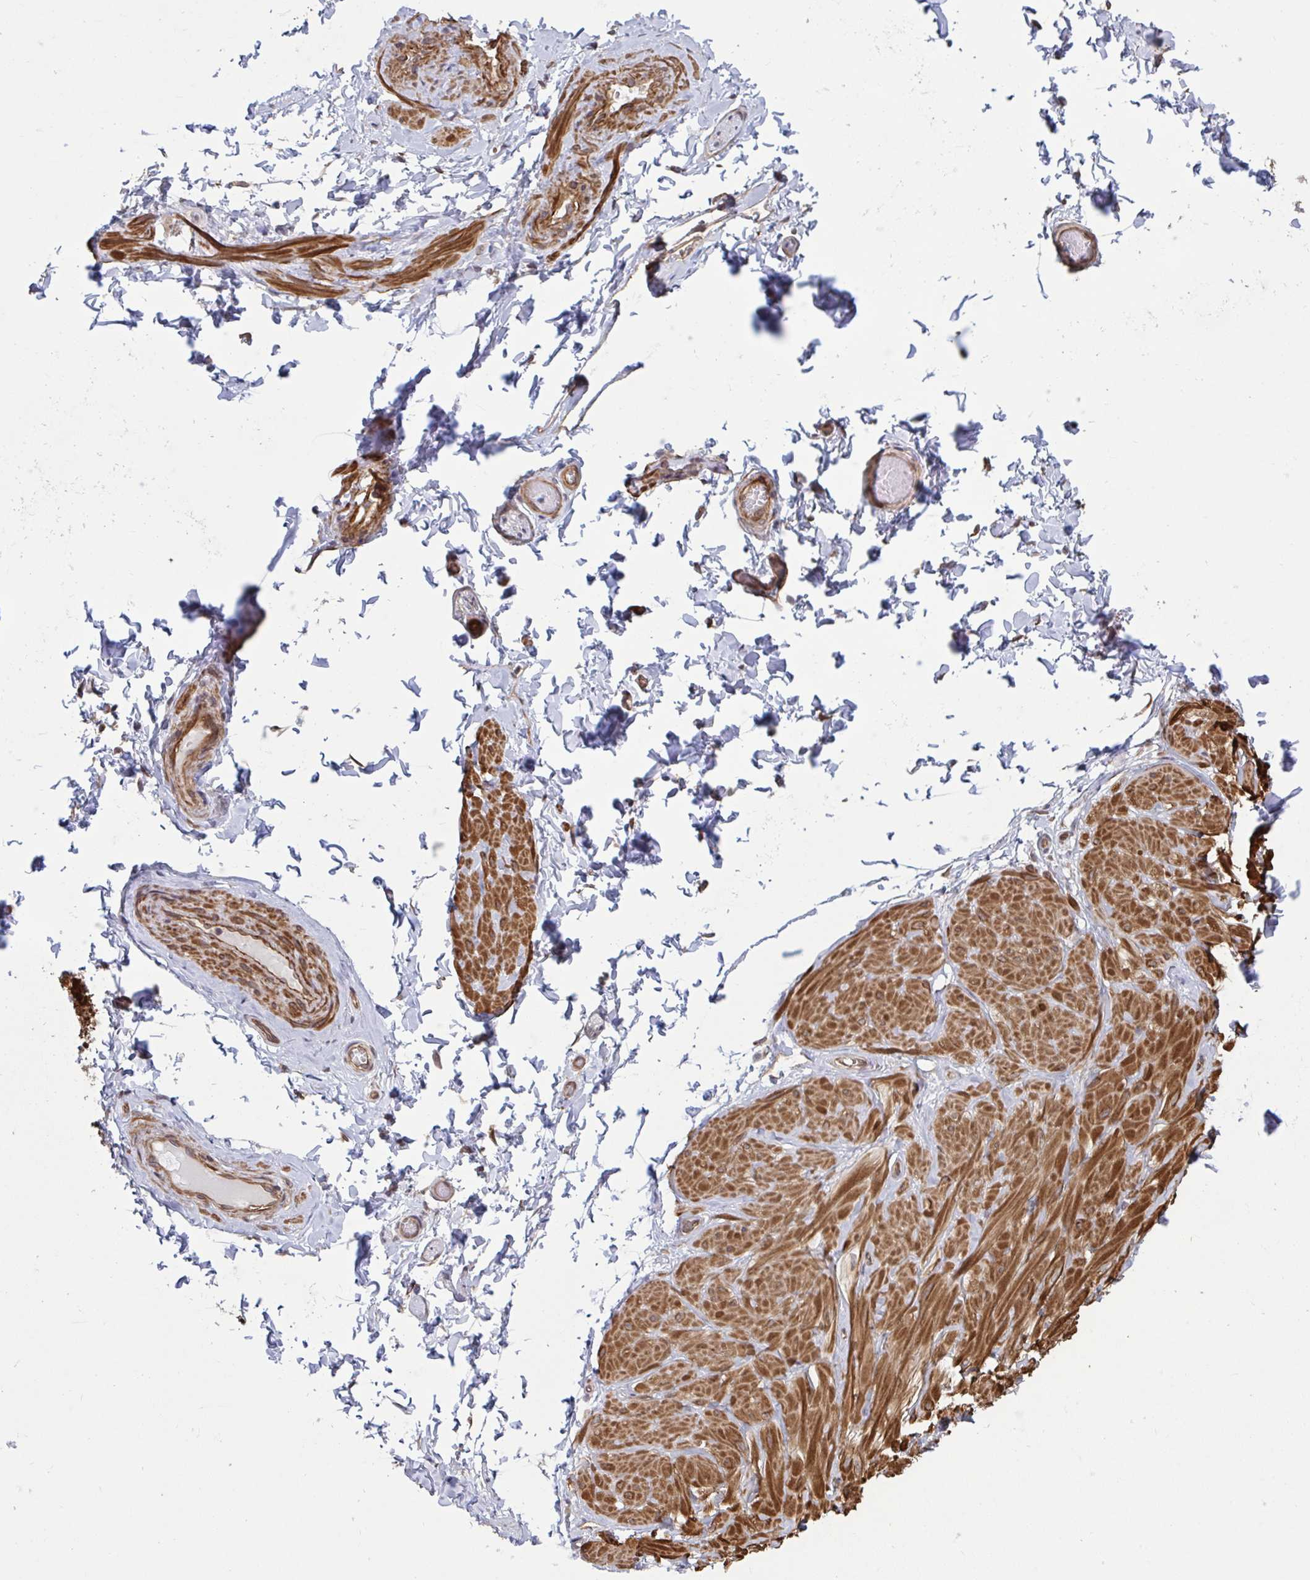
{"staining": {"intensity": "negative", "quantity": "none", "location": "none"}, "tissue": "adipose tissue", "cell_type": "Adipocytes", "image_type": "normal", "snomed": [{"axis": "morphology", "description": "Normal tissue, NOS"}, {"axis": "topography", "description": "Epididymis, spermatic cord, NOS"}, {"axis": "topography", "description": "Epididymis"}, {"axis": "topography", "description": "Peripheral nerve tissue"}], "caption": "The micrograph displays no significant expression in adipocytes of adipose tissue.", "gene": "IPO5", "patient": {"sex": "male", "age": 29}}